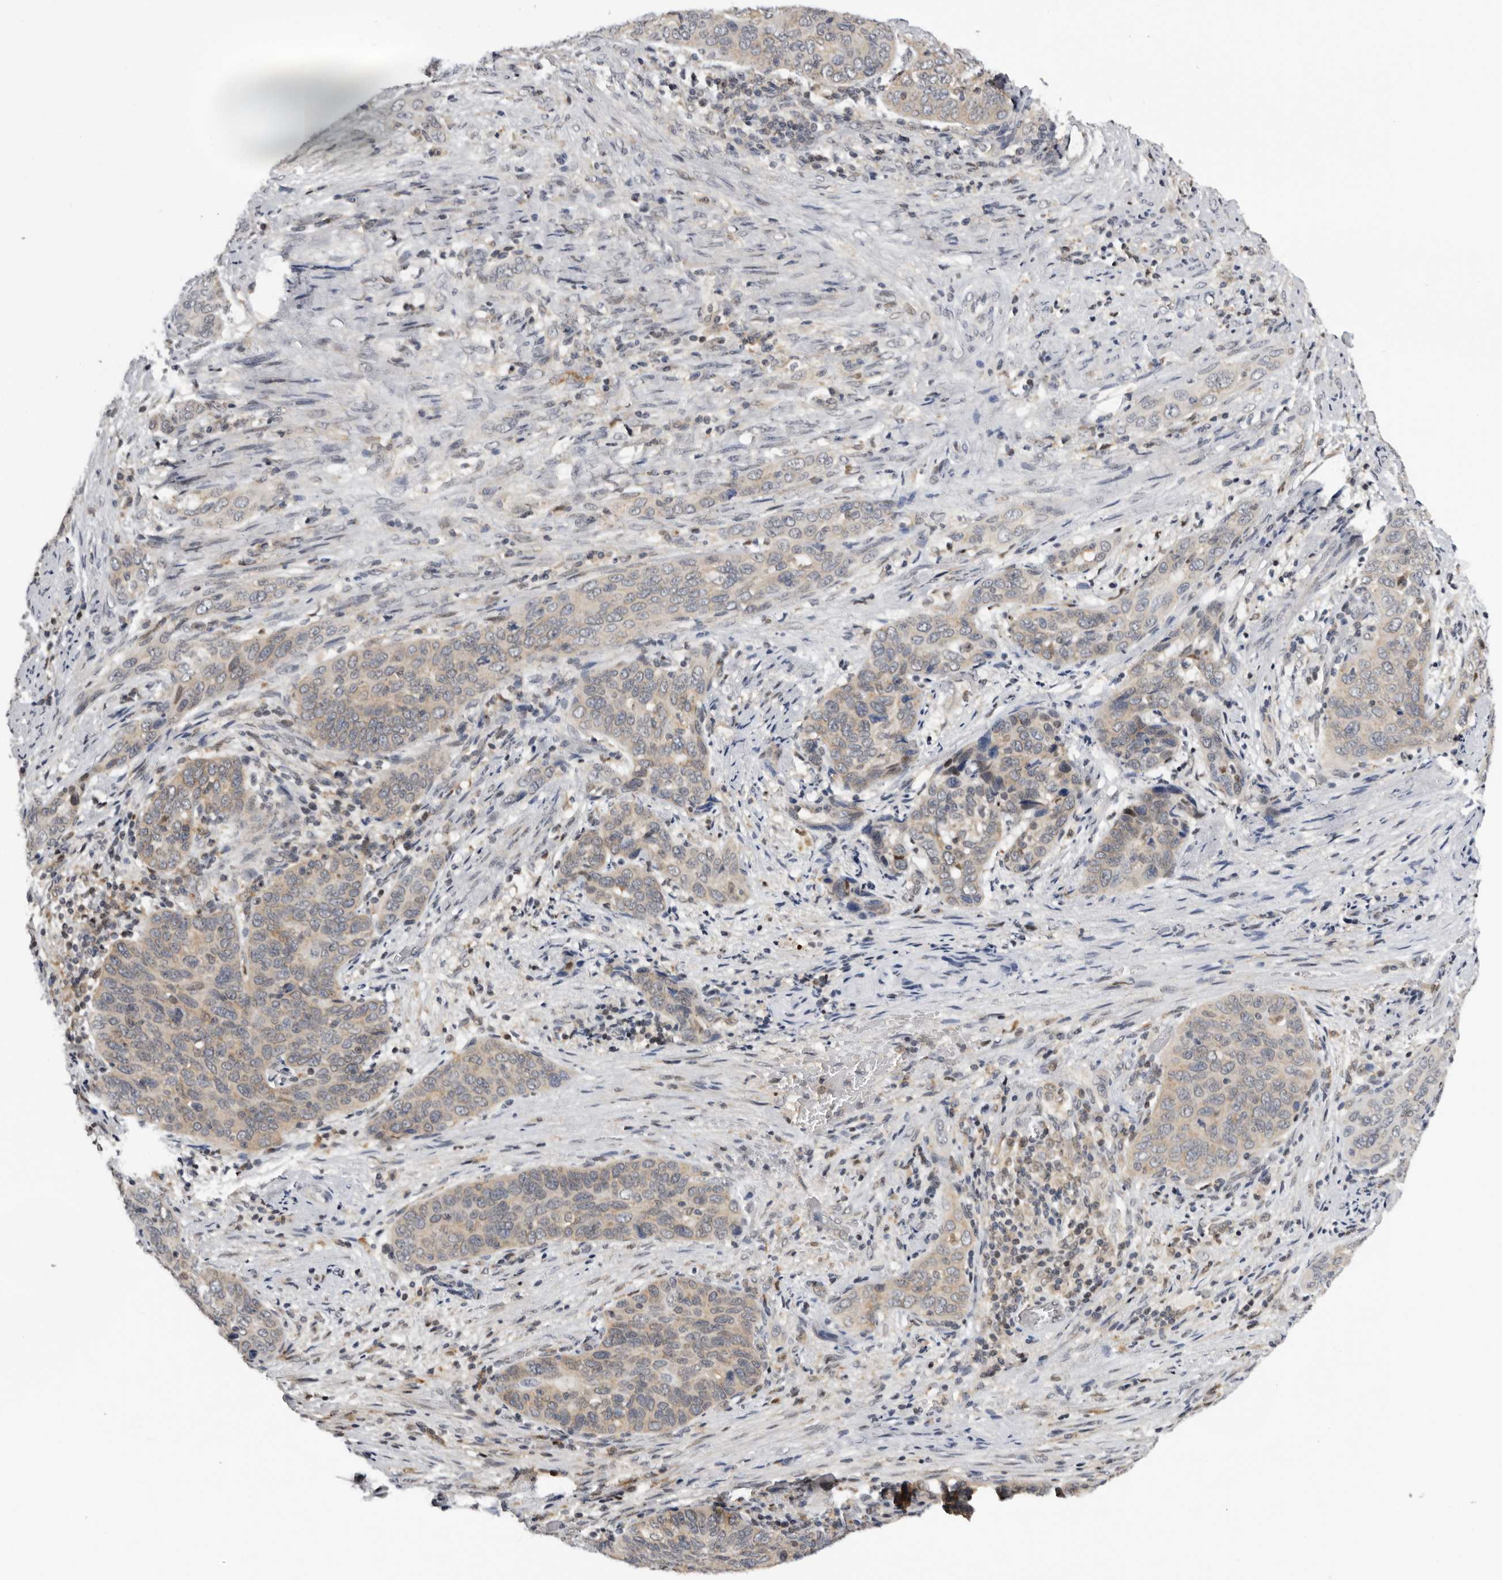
{"staining": {"intensity": "weak", "quantity": ">75%", "location": "cytoplasmic/membranous"}, "tissue": "cervical cancer", "cell_type": "Tumor cells", "image_type": "cancer", "snomed": [{"axis": "morphology", "description": "Squamous cell carcinoma, NOS"}, {"axis": "topography", "description": "Cervix"}], "caption": "Immunohistochemical staining of cervical cancer demonstrates weak cytoplasmic/membranous protein staining in approximately >75% of tumor cells. (brown staining indicates protein expression, while blue staining denotes nuclei).", "gene": "KIF2B", "patient": {"sex": "female", "age": 60}}